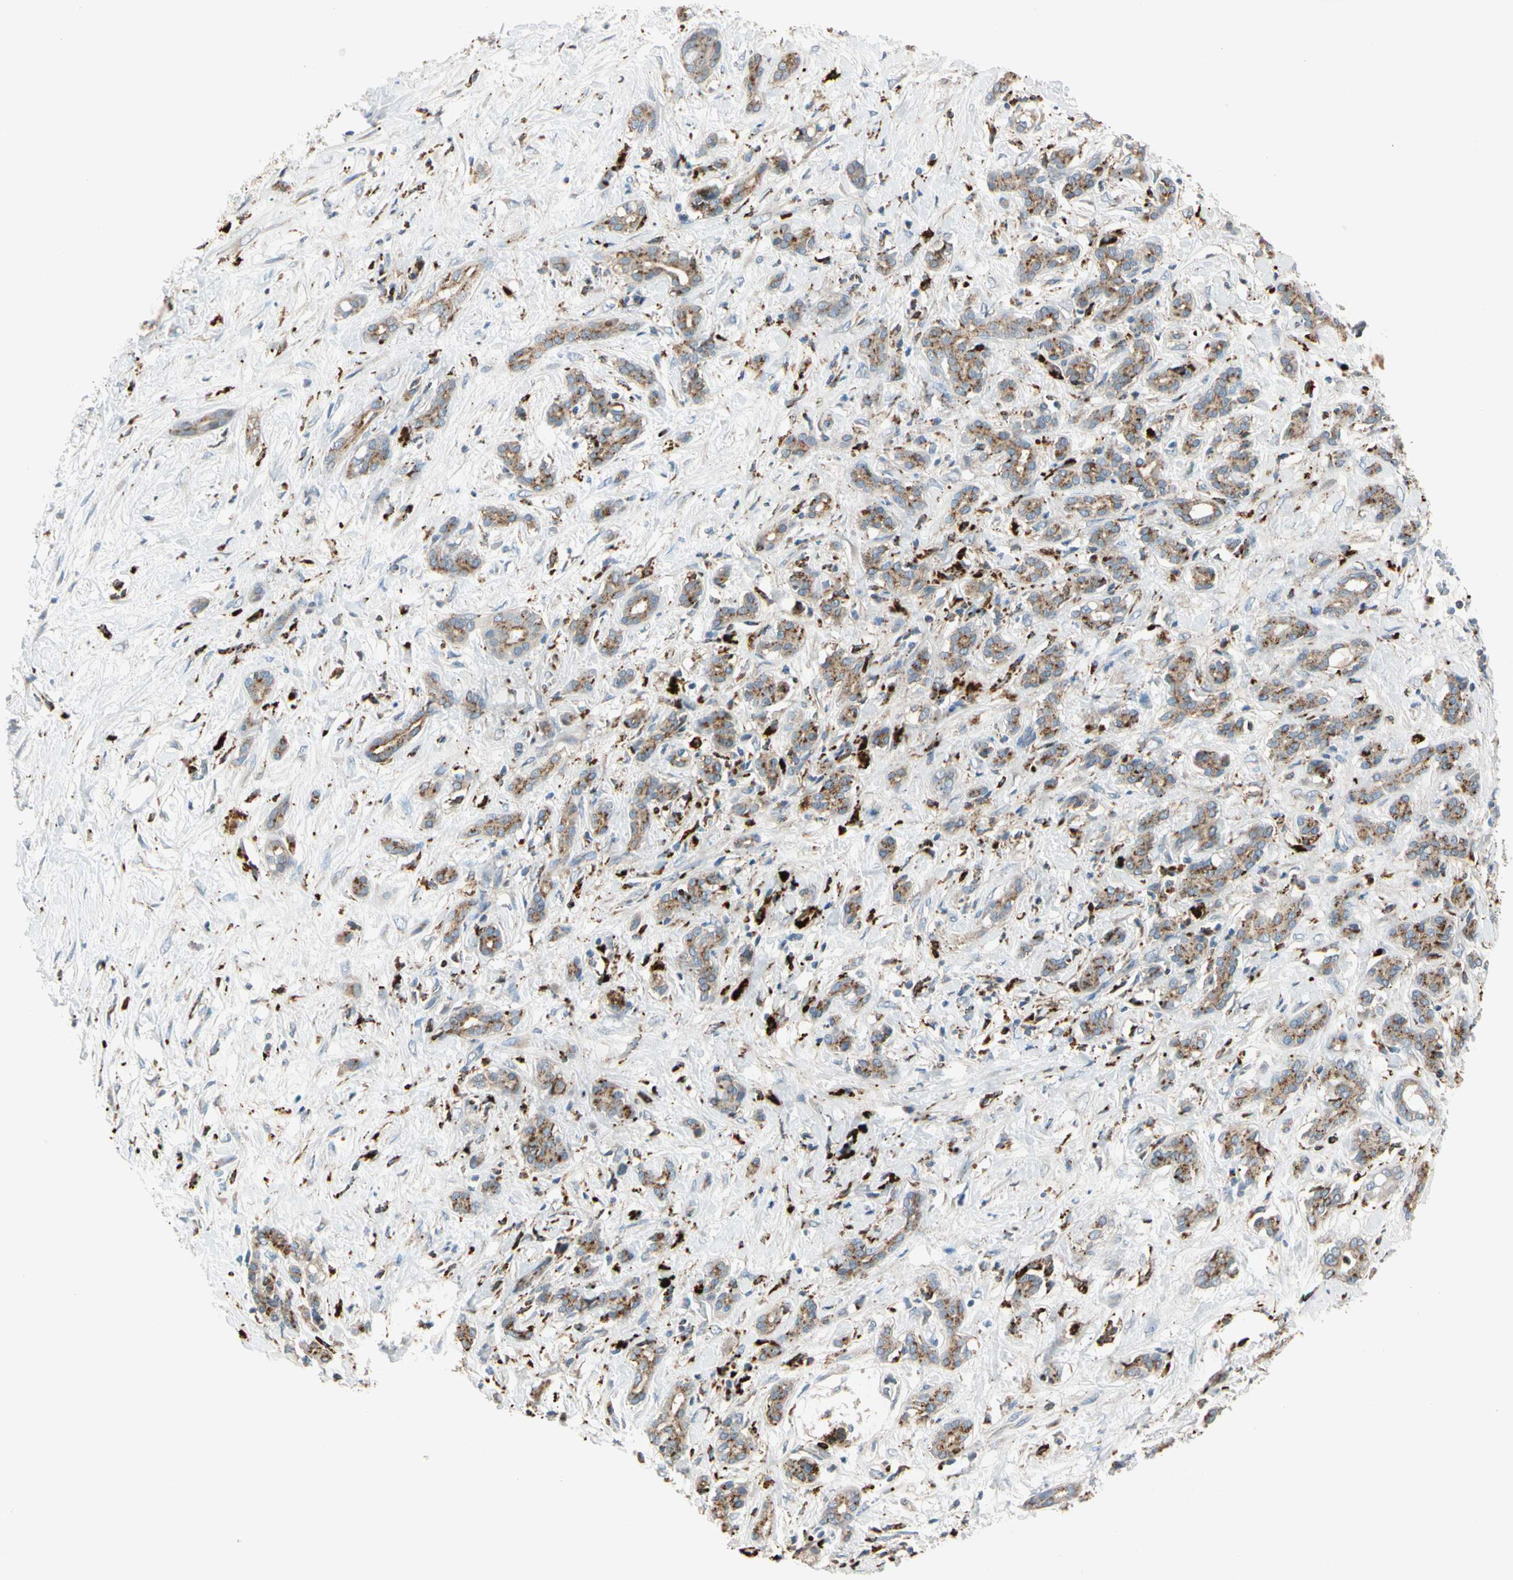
{"staining": {"intensity": "moderate", "quantity": ">75%", "location": "cytoplasmic/membranous"}, "tissue": "pancreatic cancer", "cell_type": "Tumor cells", "image_type": "cancer", "snomed": [{"axis": "morphology", "description": "Adenocarcinoma, NOS"}, {"axis": "topography", "description": "Pancreas"}], "caption": "Immunohistochemical staining of human adenocarcinoma (pancreatic) shows medium levels of moderate cytoplasmic/membranous expression in approximately >75% of tumor cells. (DAB IHC with brightfield microscopy, high magnification).", "gene": "GM2A", "patient": {"sex": "male", "age": 41}}